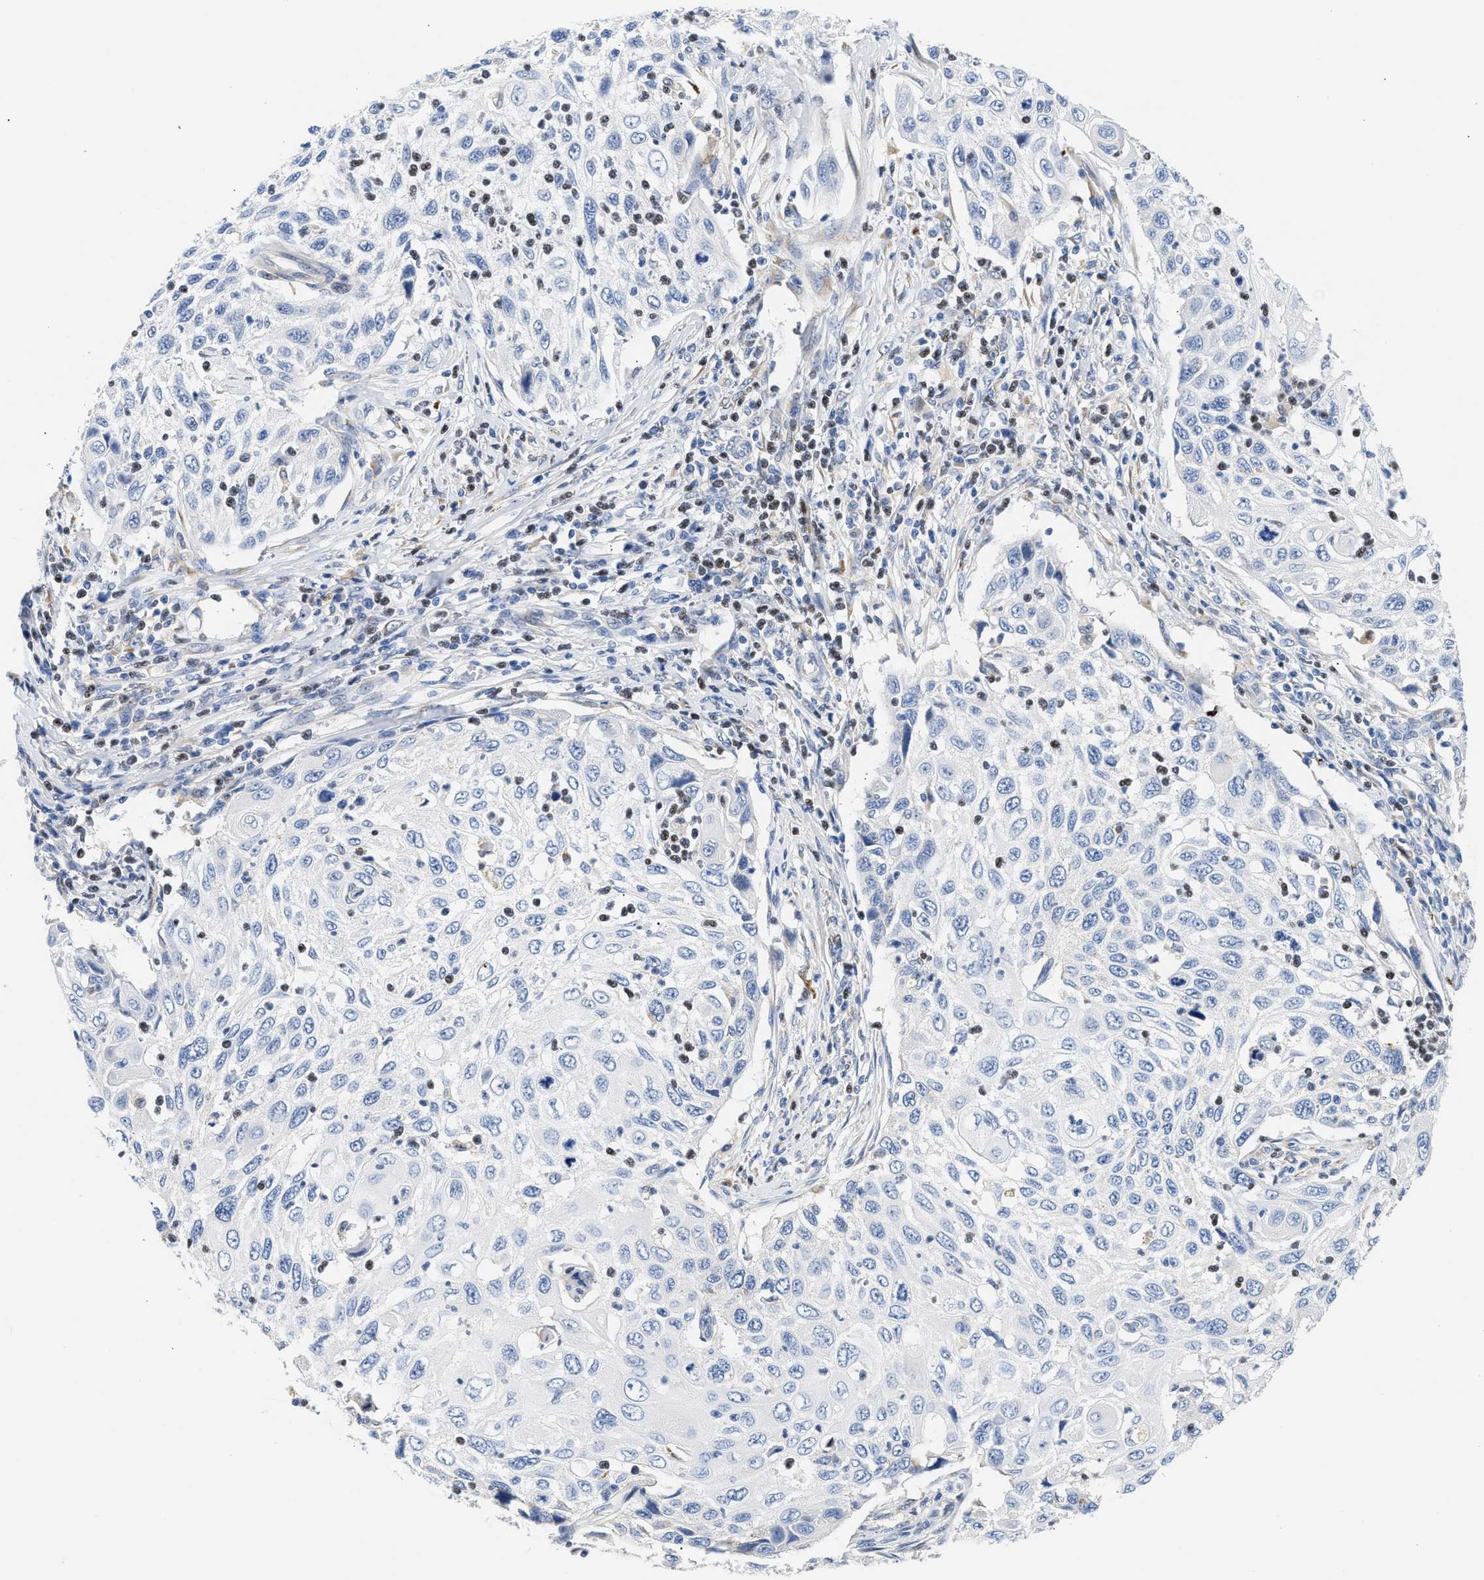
{"staining": {"intensity": "negative", "quantity": "none", "location": "none"}, "tissue": "cervical cancer", "cell_type": "Tumor cells", "image_type": "cancer", "snomed": [{"axis": "morphology", "description": "Squamous cell carcinoma, NOS"}, {"axis": "topography", "description": "Cervix"}], "caption": "Tumor cells are negative for protein expression in human cervical cancer.", "gene": "PPM1L", "patient": {"sex": "female", "age": 70}}